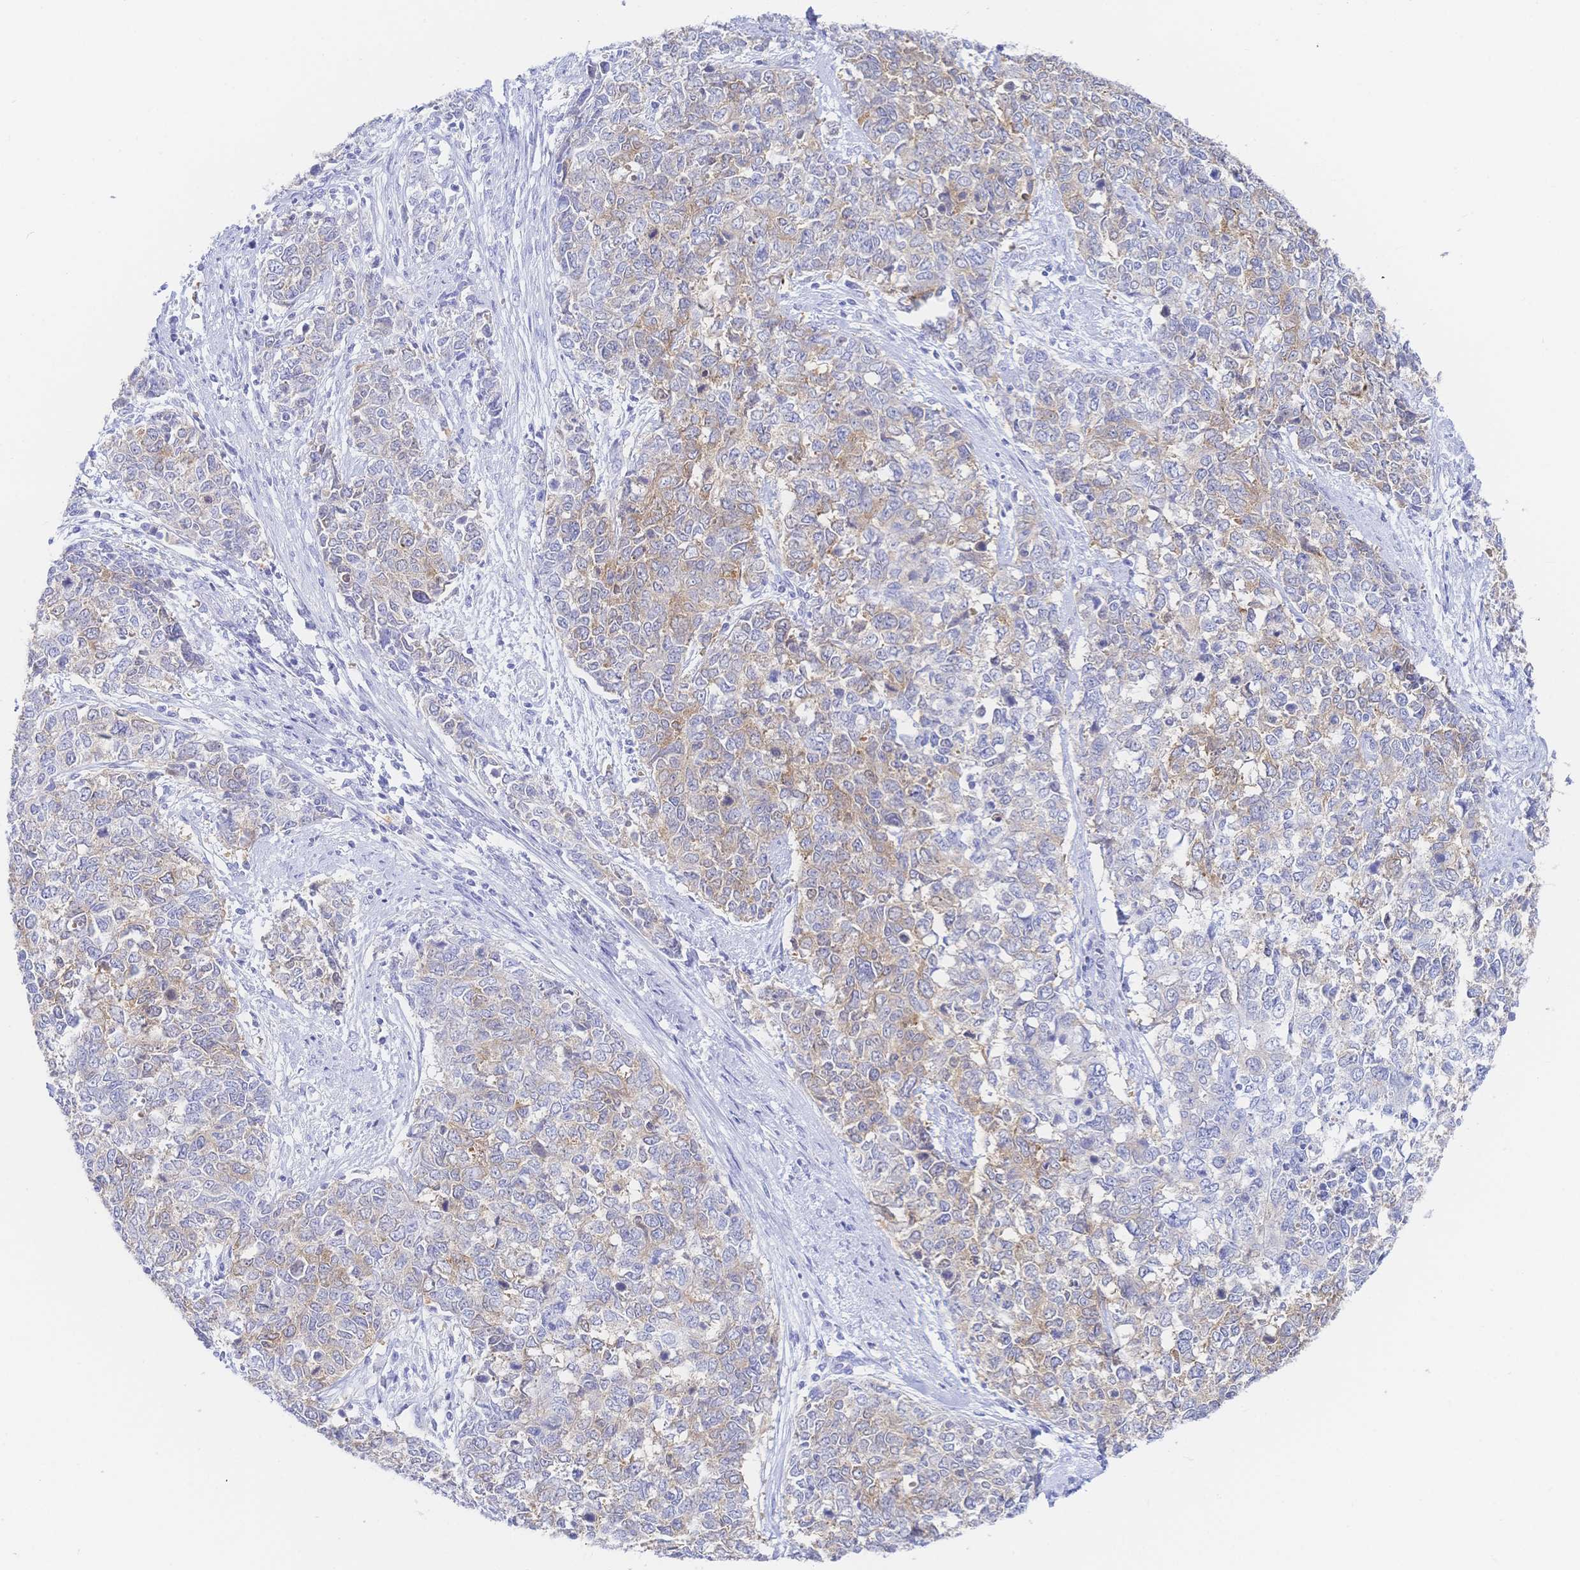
{"staining": {"intensity": "weak", "quantity": "25%-75%", "location": "cytoplasmic/membranous"}, "tissue": "cervical cancer", "cell_type": "Tumor cells", "image_type": "cancer", "snomed": [{"axis": "morphology", "description": "Adenocarcinoma, NOS"}, {"axis": "topography", "description": "Cervix"}], "caption": "Immunohistochemical staining of human cervical cancer (adenocarcinoma) exhibits low levels of weak cytoplasmic/membranous protein positivity in about 25%-75% of tumor cells.", "gene": "RRM1", "patient": {"sex": "female", "age": 63}}